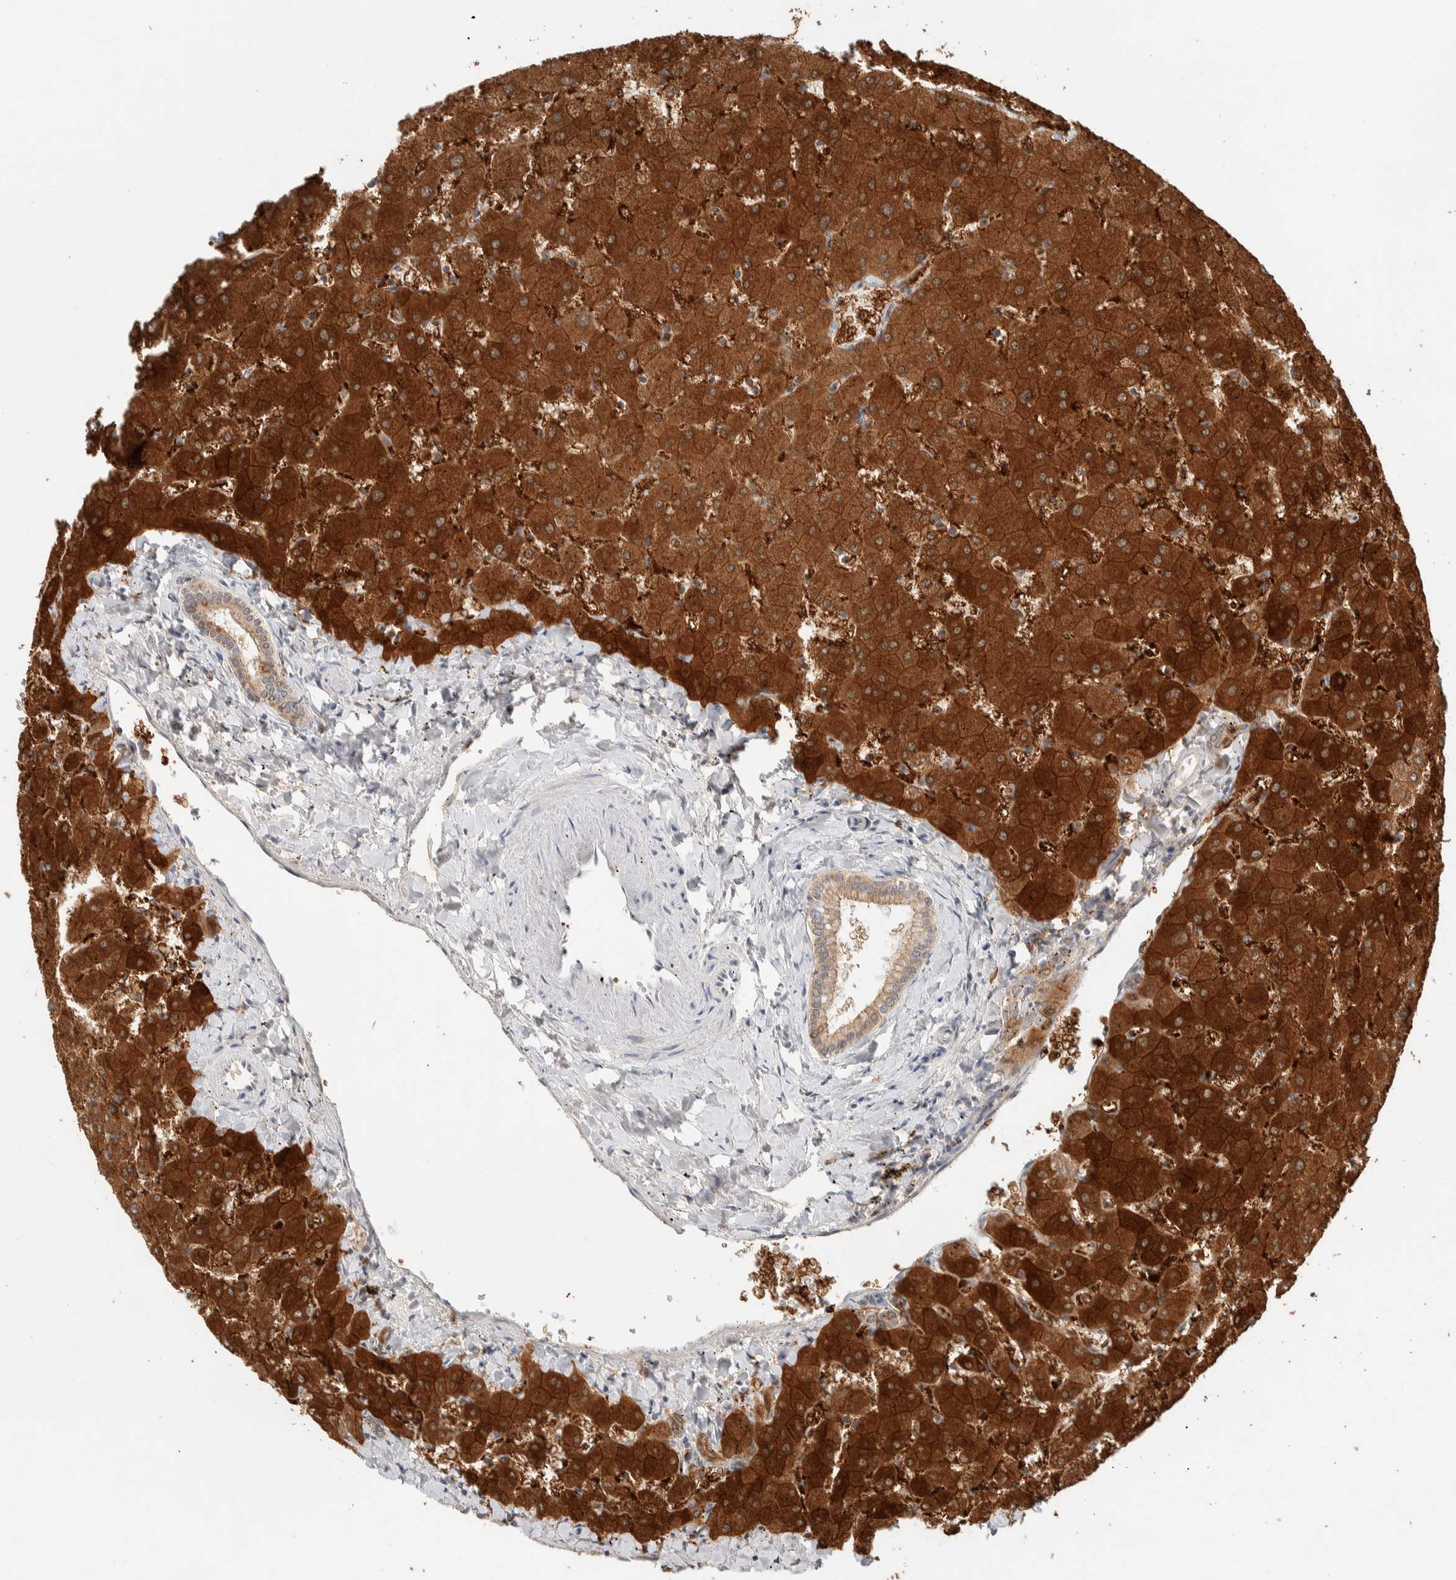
{"staining": {"intensity": "weak", "quantity": ">75%", "location": "cytoplasmic/membranous"}, "tissue": "liver", "cell_type": "Cholangiocytes", "image_type": "normal", "snomed": [{"axis": "morphology", "description": "Normal tissue, NOS"}, {"axis": "topography", "description": "Liver"}], "caption": "High-magnification brightfield microscopy of unremarkable liver stained with DAB (brown) and counterstained with hematoxylin (blue). cholangiocytes exhibit weak cytoplasmic/membranous positivity is seen in approximately>75% of cells. The staining was performed using DAB (3,3'-diaminobenzidine), with brown indicating positive protein expression. Nuclei are stained blue with hematoxylin.", "gene": "ZNF567", "patient": {"sex": "female", "age": 63}}